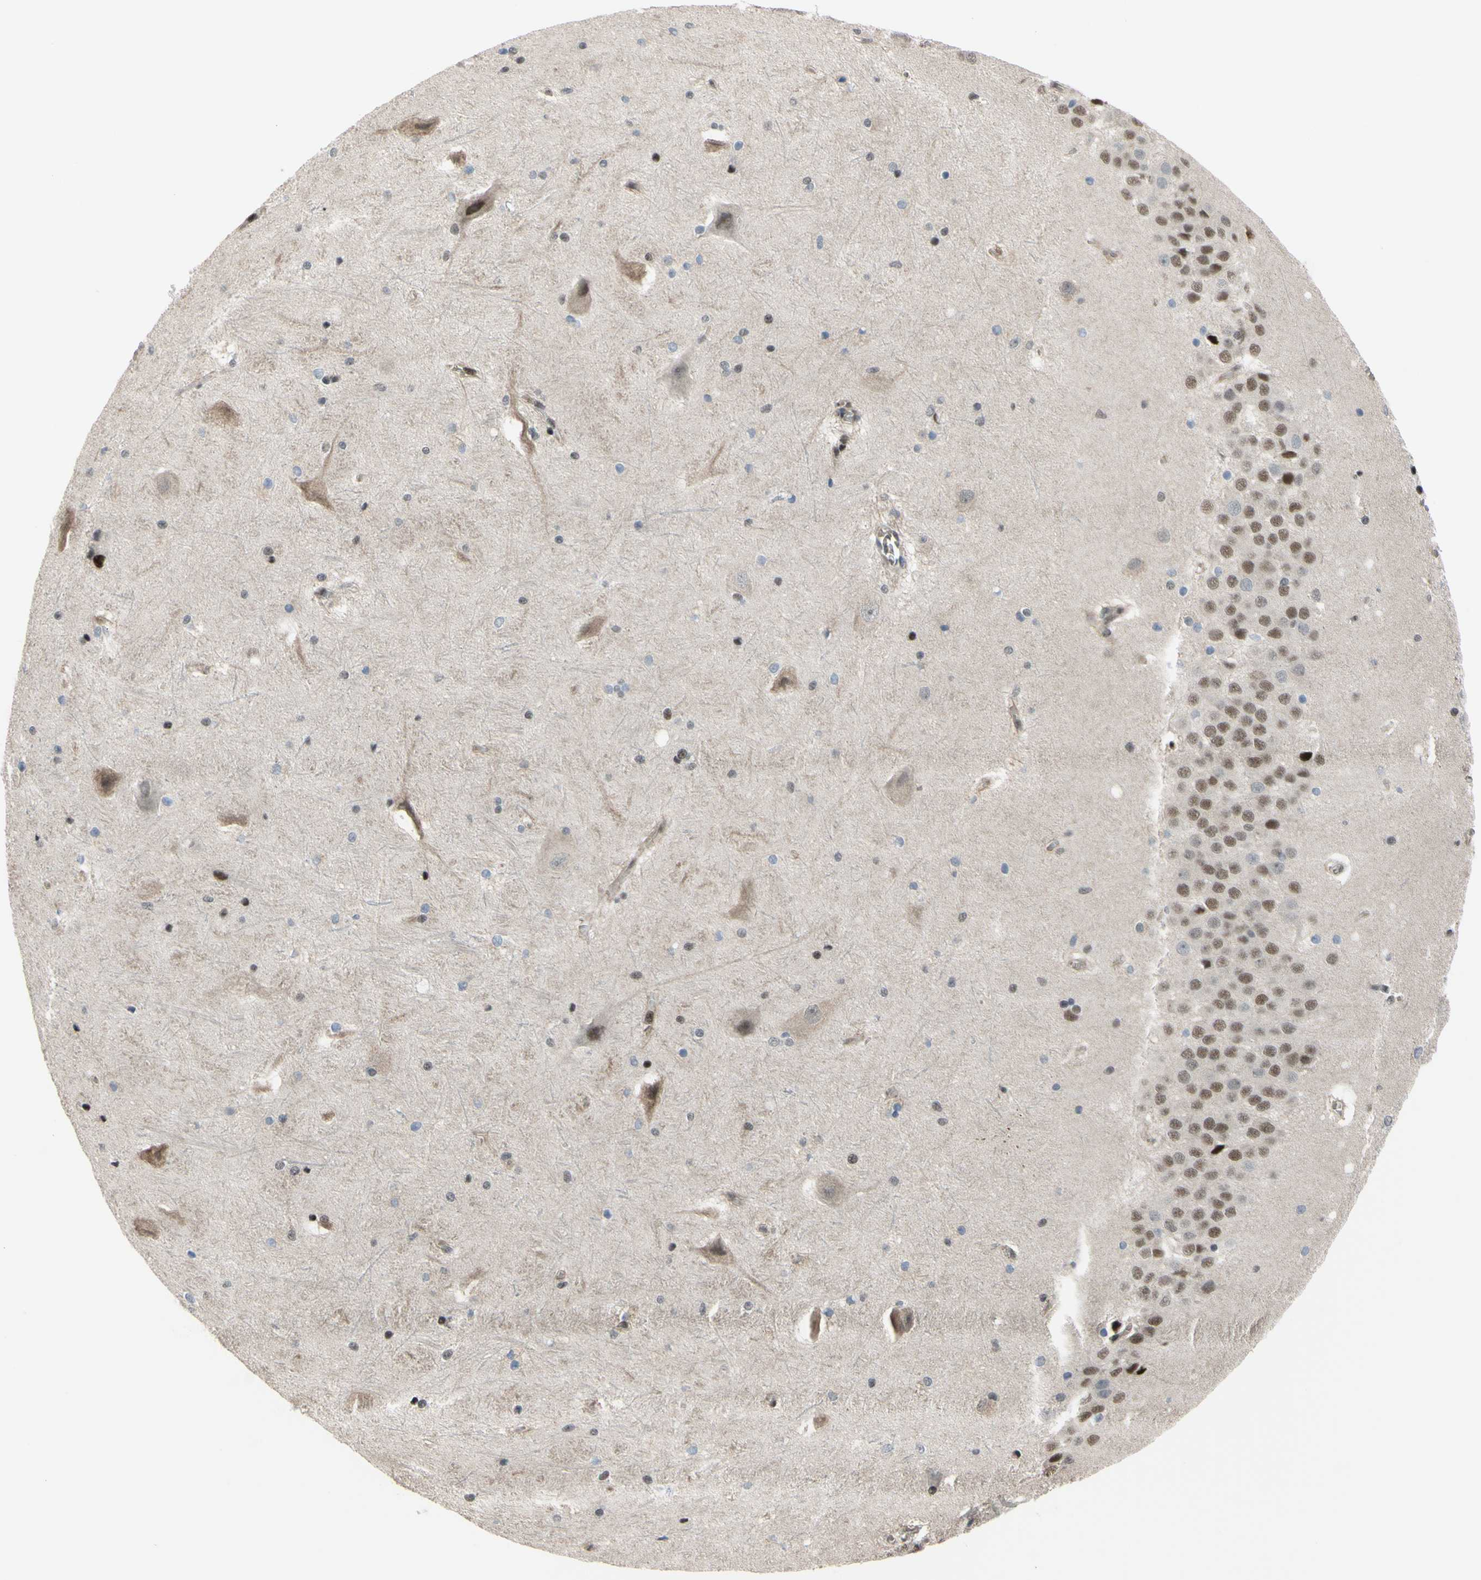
{"staining": {"intensity": "moderate", "quantity": "25%-75%", "location": "nuclear"}, "tissue": "hippocampus", "cell_type": "Glial cells", "image_type": "normal", "snomed": [{"axis": "morphology", "description": "Normal tissue, NOS"}, {"axis": "topography", "description": "Hippocampus"}], "caption": "Benign hippocampus demonstrates moderate nuclear expression in approximately 25%-75% of glial cells, visualized by immunohistochemistry. (DAB (3,3'-diaminobenzidine) IHC, brown staining for protein, blue staining for nuclei).", "gene": "THAP12", "patient": {"sex": "female", "age": 19}}